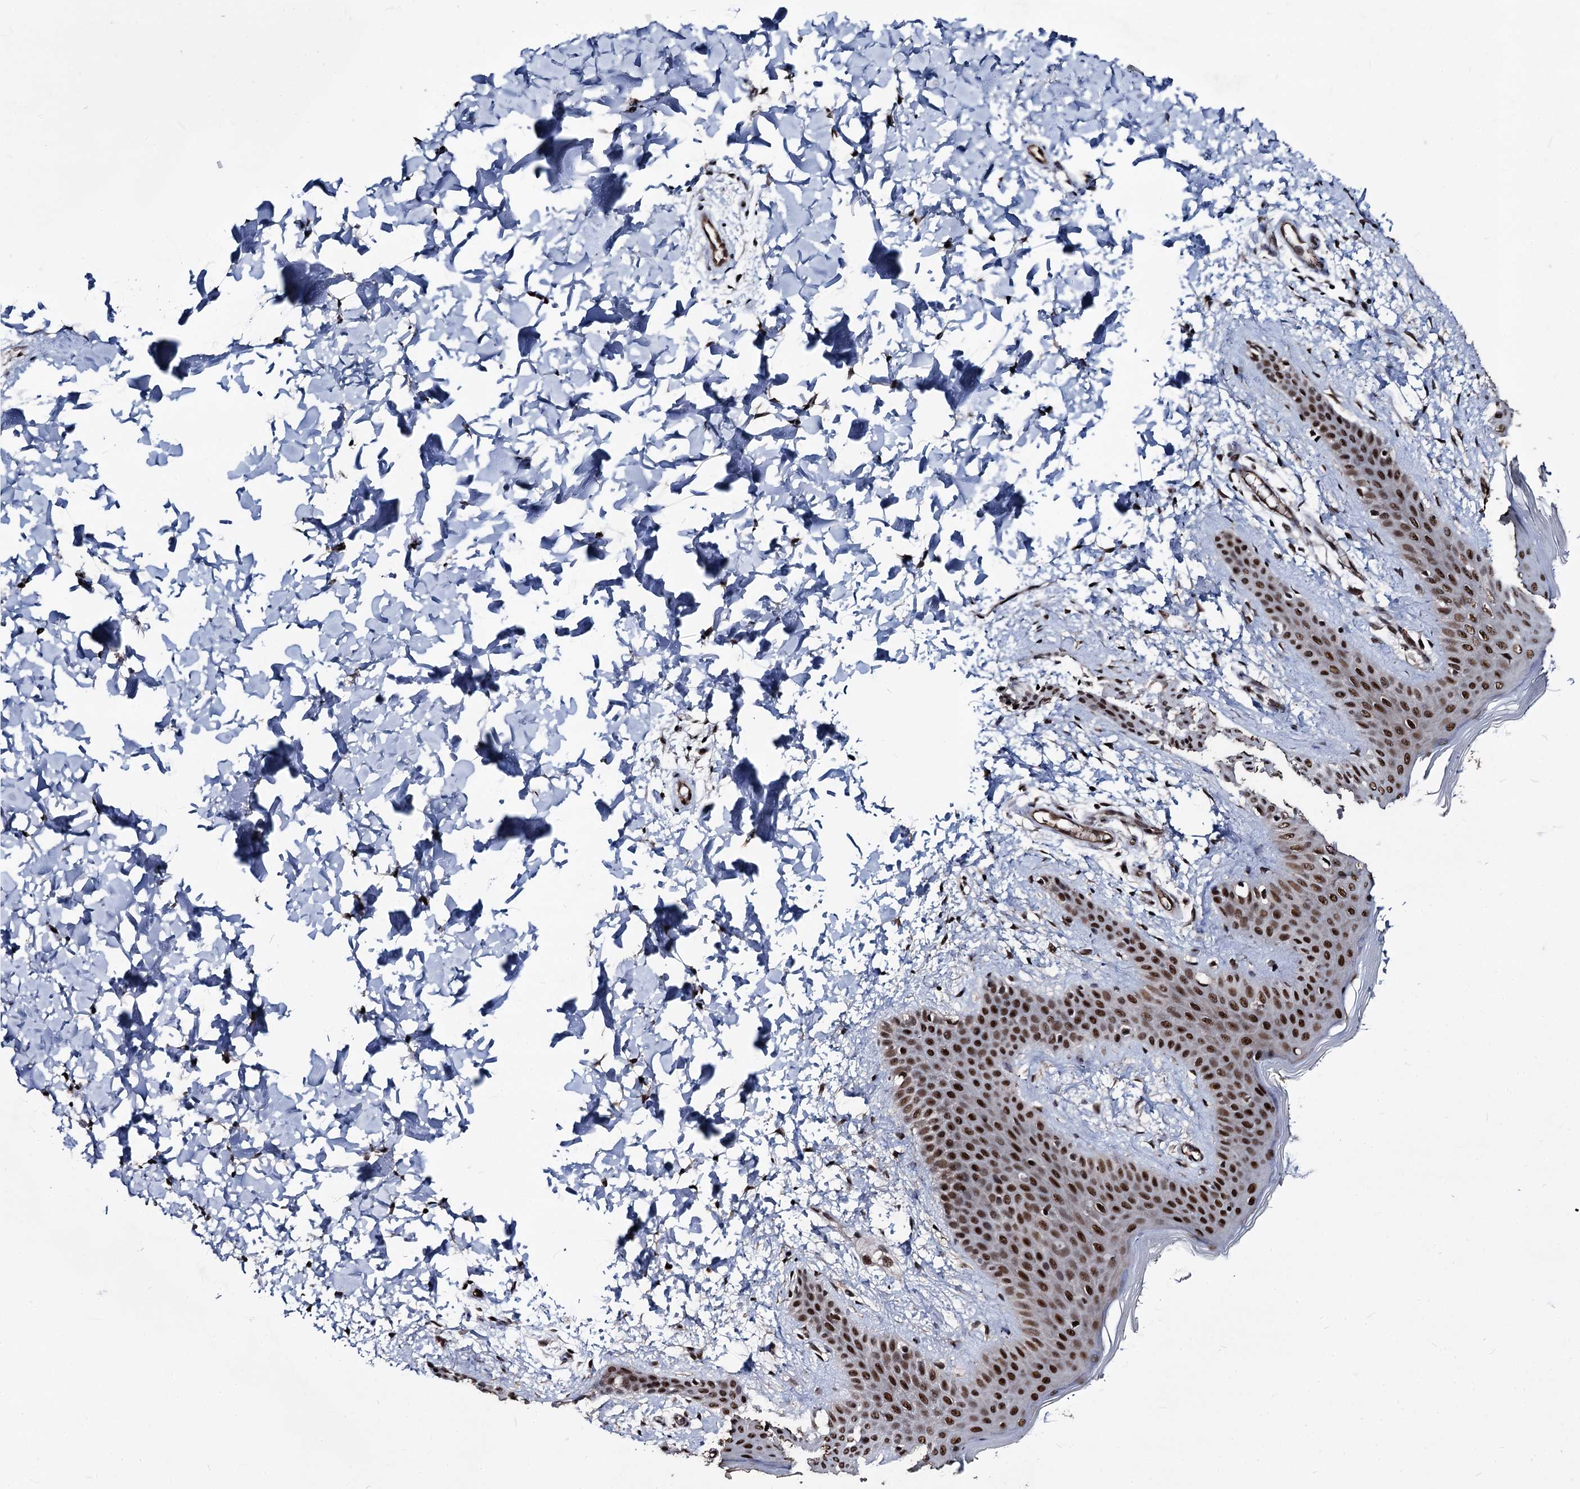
{"staining": {"intensity": "strong", "quantity": ">75%", "location": "nuclear"}, "tissue": "skin", "cell_type": "Fibroblasts", "image_type": "normal", "snomed": [{"axis": "morphology", "description": "Normal tissue, NOS"}, {"axis": "topography", "description": "Skin"}], "caption": "Brown immunohistochemical staining in normal skin shows strong nuclear staining in approximately >75% of fibroblasts.", "gene": "GALNT11", "patient": {"sex": "male", "age": 36}}